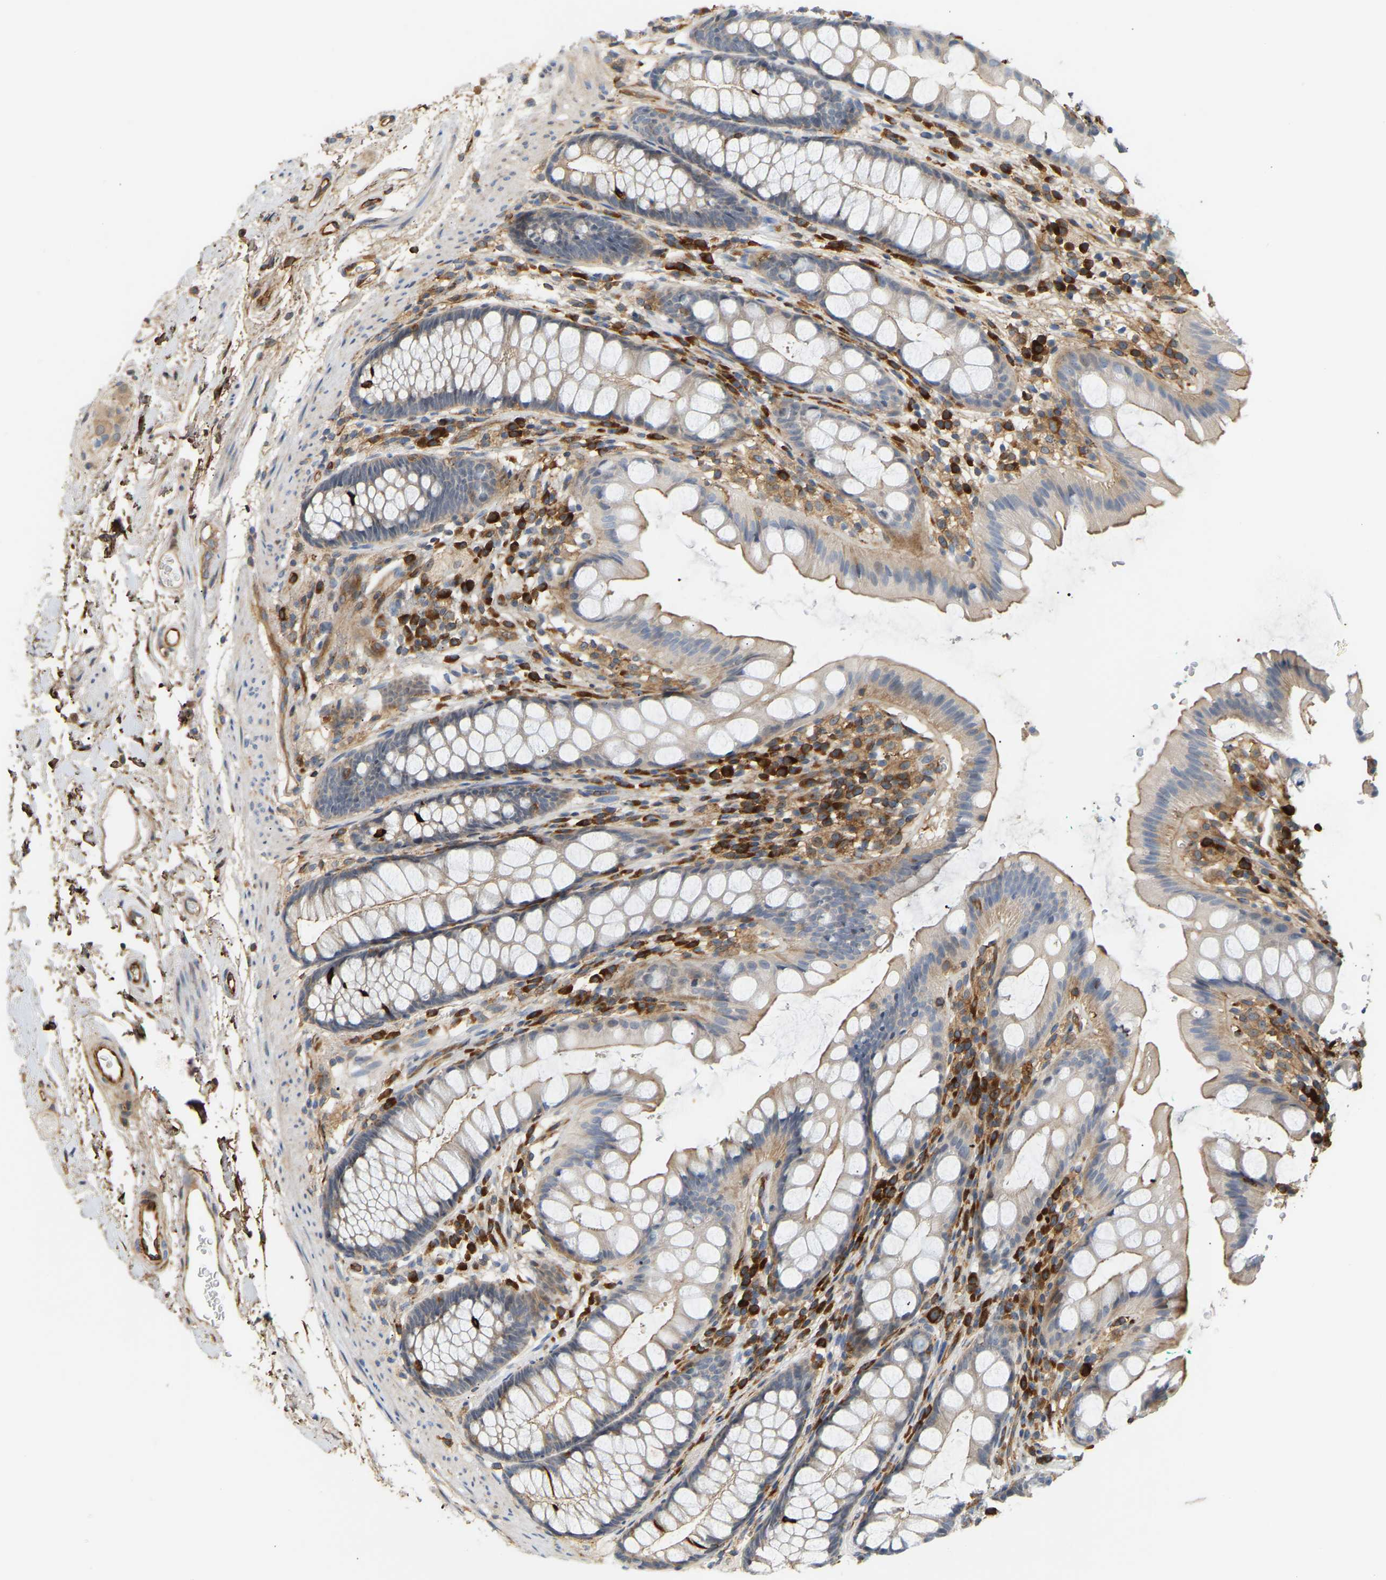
{"staining": {"intensity": "weak", "quantity": "25%-75%", "location": "cytoplasmic/membranous"}, "tissue": "rectum", "cell_type": "Glandular cells", "image_type": "normal", "snomed": [{"axis": "morphology", "description": "Normal tissue, NOS"}, {"axis": "topography", "description": "Rectum"}], "caption": "Immunohistochemistry photomicrograph of benign human rectum stained for a protein (brown), which displays low levels of weak cytoplasmic/membranous staining in approximately 25%-75% of glandular cells.", "gene": "PLCG2", "patient": {"sex": "female", "age": 65}}